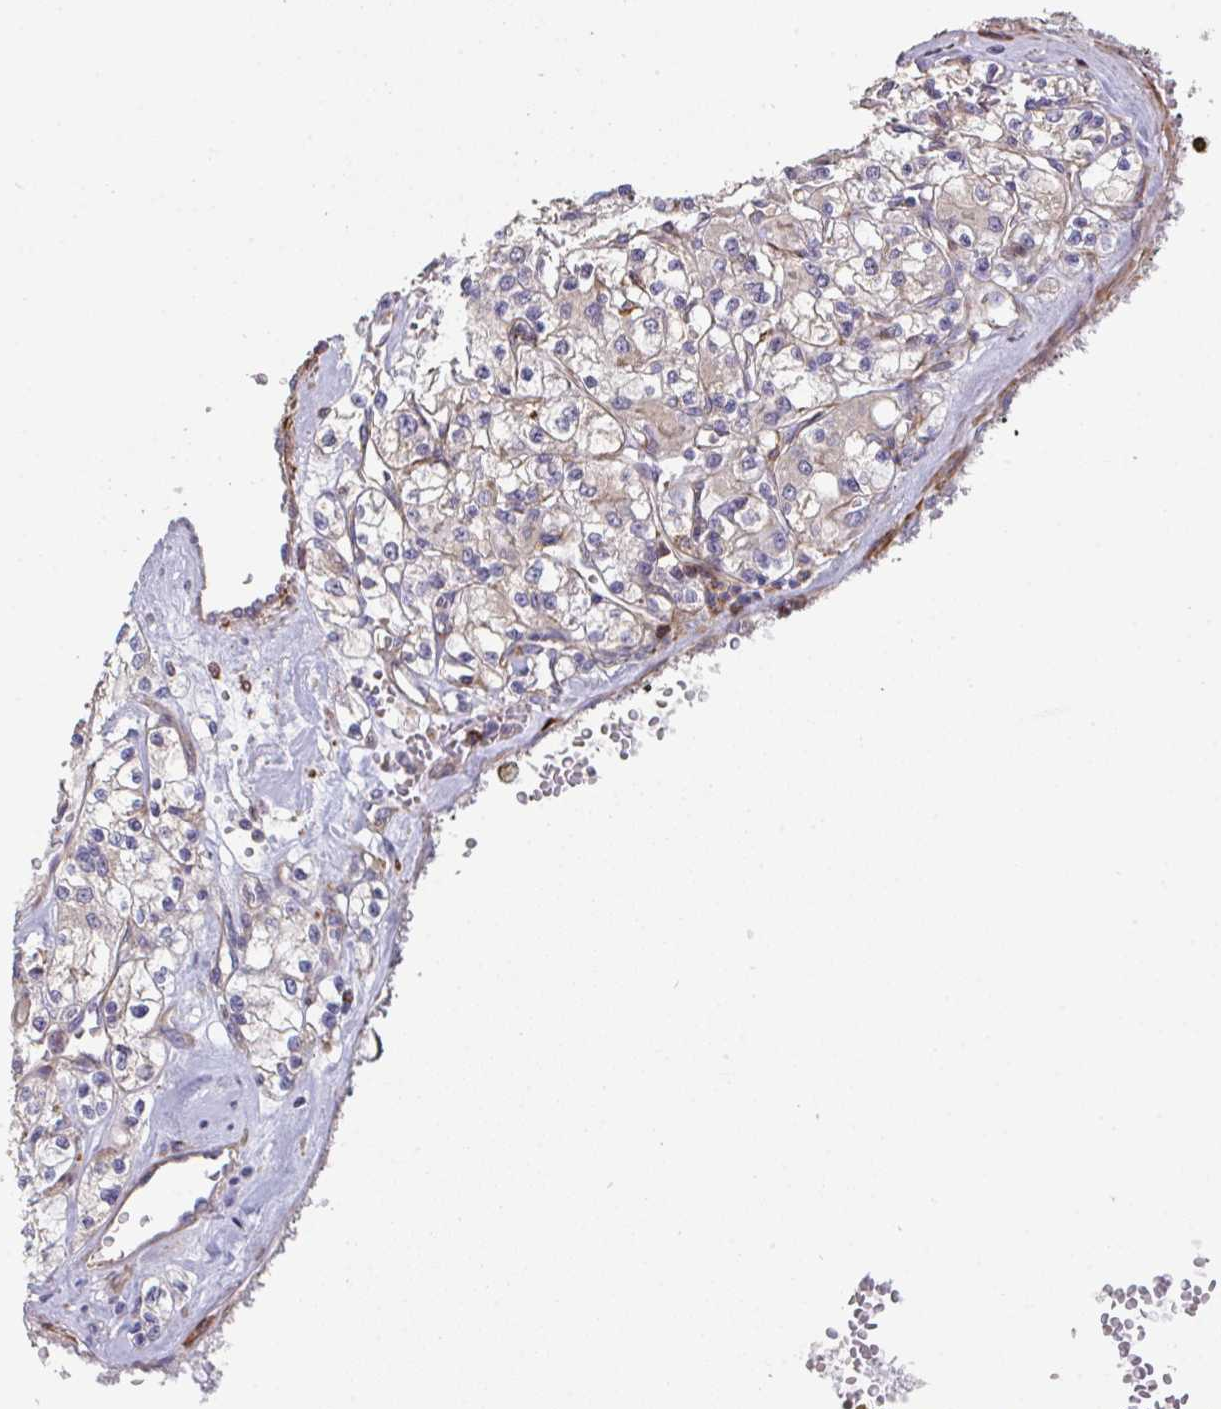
{"staining": {"intensity": "weak", "quantity": "<25%", "location": "cytoplasmic/membranous"}, "tissue": "renal cancer", "cell_type": "Tumor cells", "image_type": "cancer", "snomed": [{"axis": "morphology", "description": "Adenocarcinoma, NOS"}, {"axis": "topography", "description": "Kidney"}], "caption": "Micrograph shows no significant protein expression in tumor cells of renal adenocarcinoma.", "gene": "FZD2", "patient": {"sex": "female", "age": 59}}